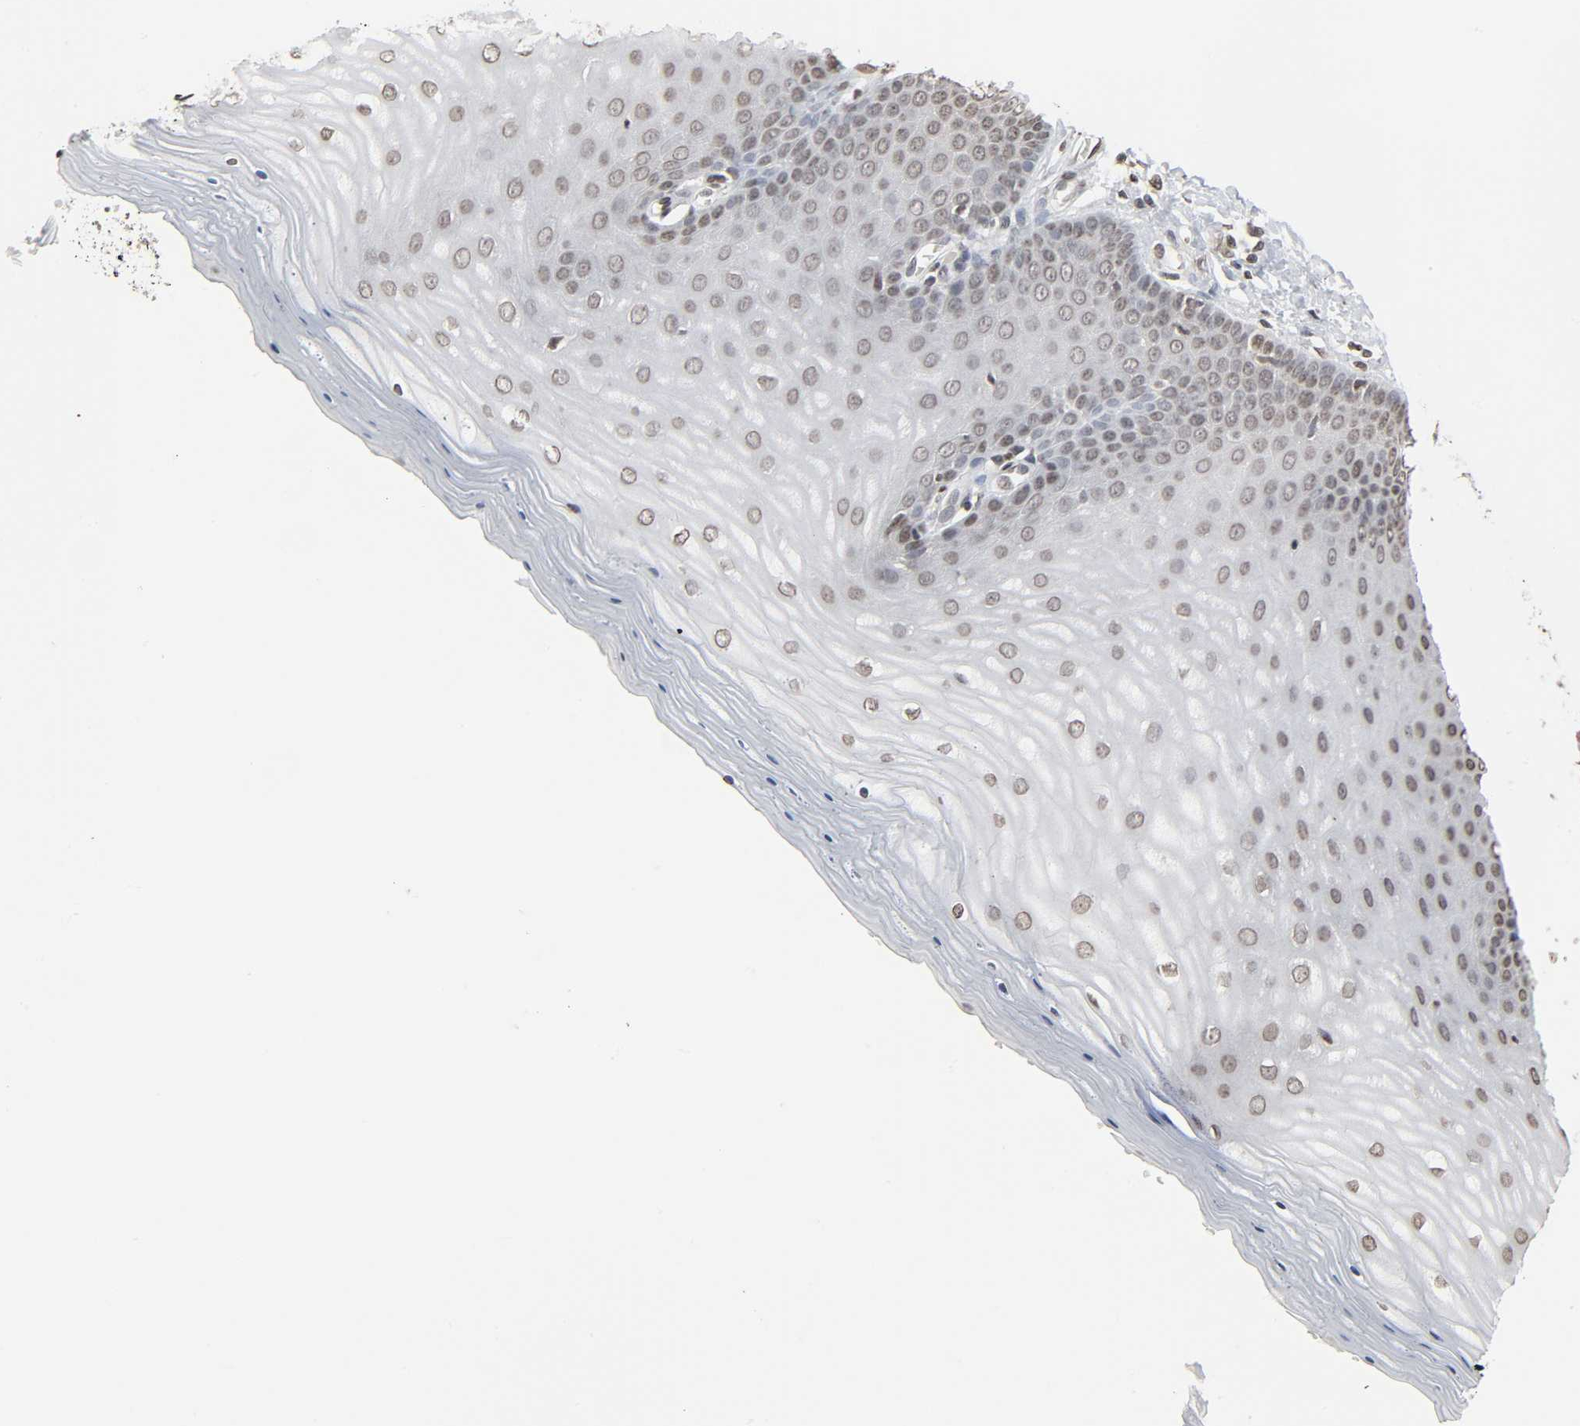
{"staining": {"intensity": "weak", "quantity": ">75%", "location": "nuclear"}, "tissue": "cervix", "cell_type": "Glandular cells", "image_type": "normal", "snomed": [{"axis": "morphology", "description": "Normal tissue, NOS"}, {"axis": "topography", "description": "Cervix"}], "caption": "Immunohistochemistry staining of normal cervix, which demonstrates low levels of weak nuclear staining in about >75% of glandular cells indicating weak nuclear protein expression. The staining was performed using DAB (3,3'-diaminobenzidine) (brown) for protein detection and nuclei were counterstained in hematoxylin (blue).", "gene": "ELAVL1", "patient": {"sex": "female", "age": 55}}